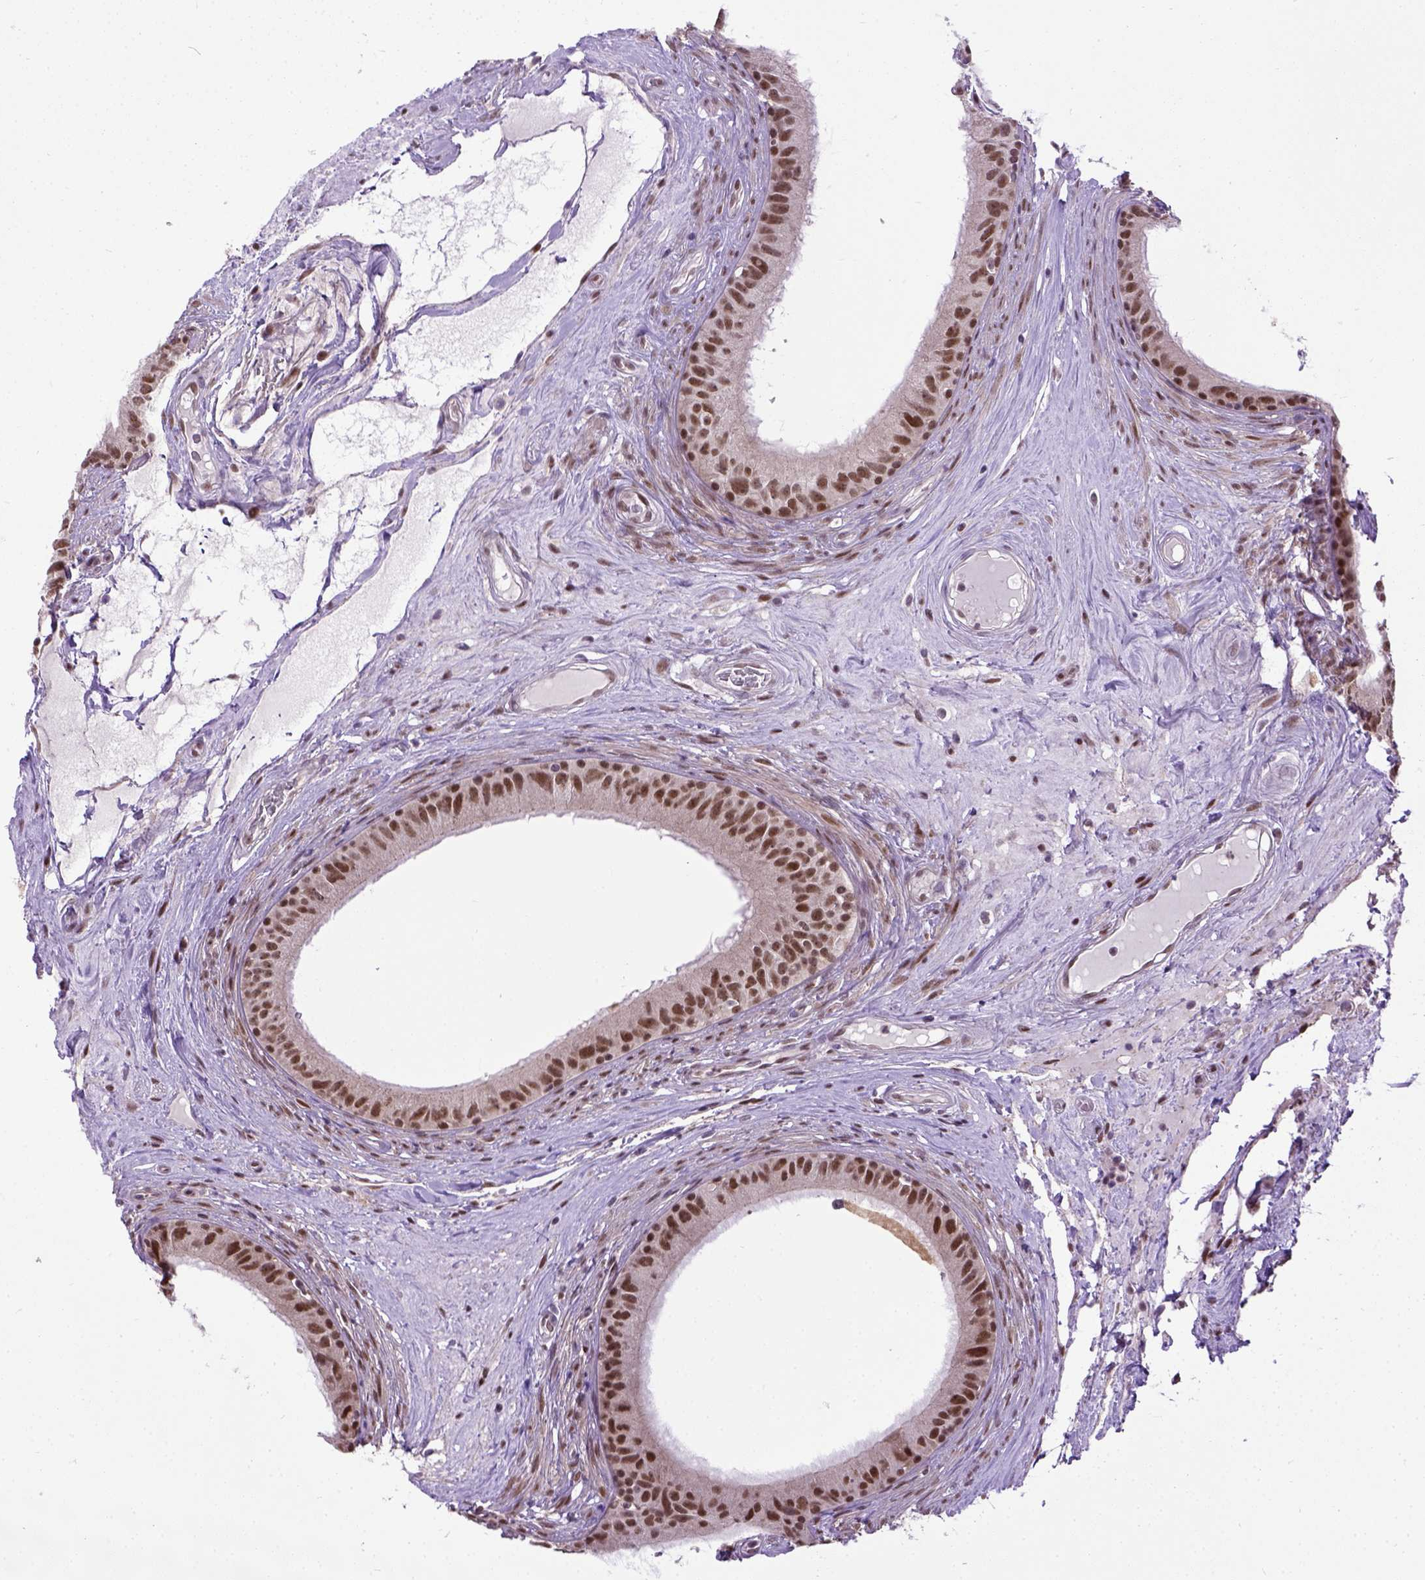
{"staining": {"intensity": "moderate", "quantity": ">75%", "location": "nuclear"}, "tissue": "epididymis", "cell_type": "Glandular cells", "image_type": "normal", "snomed": [{"axis": "morphology", "description": "Normal tissue, NOS"}, {"axis": "topography", "description": "Epididymis"}], "caption": "Unremarkable epididymis was stained to show a protein in brown. There is medium levels of moderate nuclear positivity in approximately >75% of glandular cells.", "gene": "UBA3", "patient": {"sex": "male", "age": 59}}